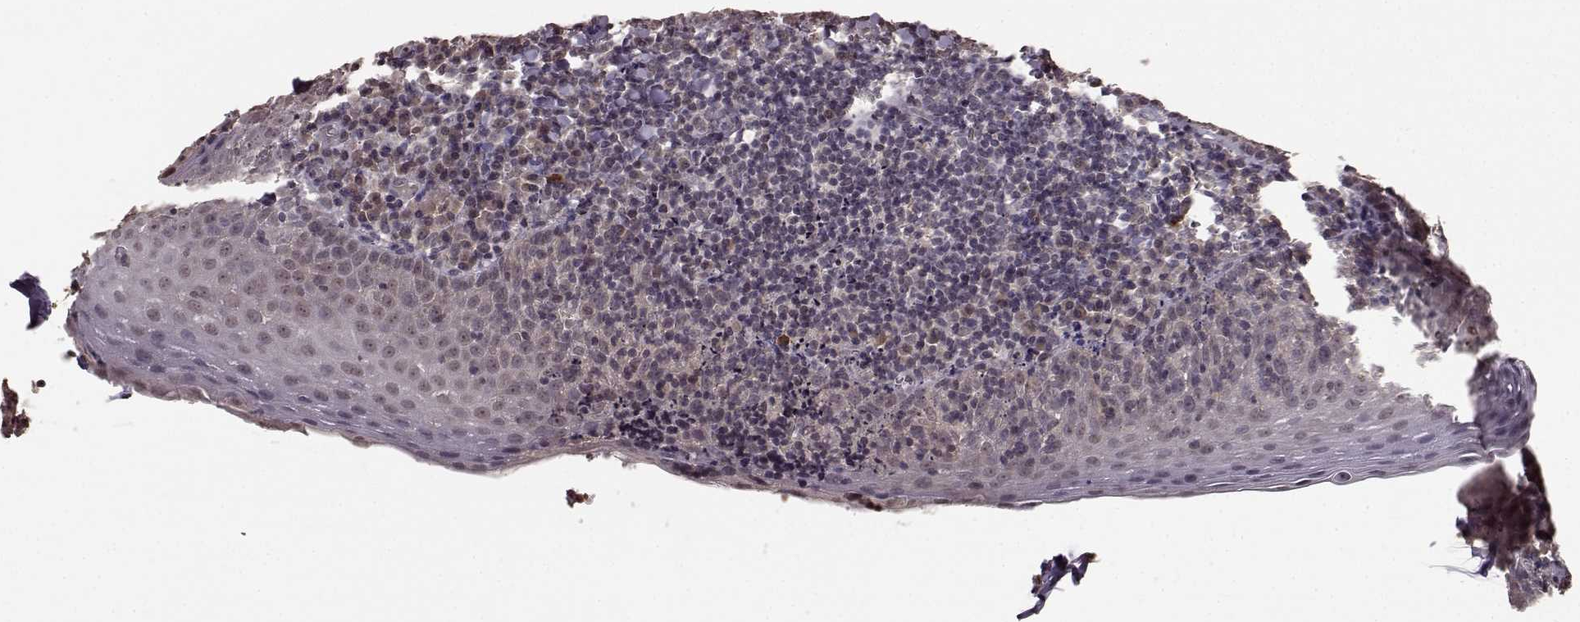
{"staining": {"intensity": "negative", "quantity": "none", "location": "none"}, "tissue": "tonsil", "cell_type": "Germinal center cells", "image_type": "normal", "snomed": [{"axis": "morphology", "description": "Normal tissue, NOS"}, {"axis": "morphology", "description": "Inflammation, NOS"}, {"axis": "topography", "description": "Tonsil"}], "caption": "Immunohistochemical staining of benign tonsil displays no significant expression in germinal center cells. Brightfield microscopy of immunohistochemistry stained with DAB (3,3'-diaminobenzidine) (brown) and hematoxylin (blue), captured at high magnification.", "gene": "NTRK2", "patient": {"sex": "female", "age": 31}}